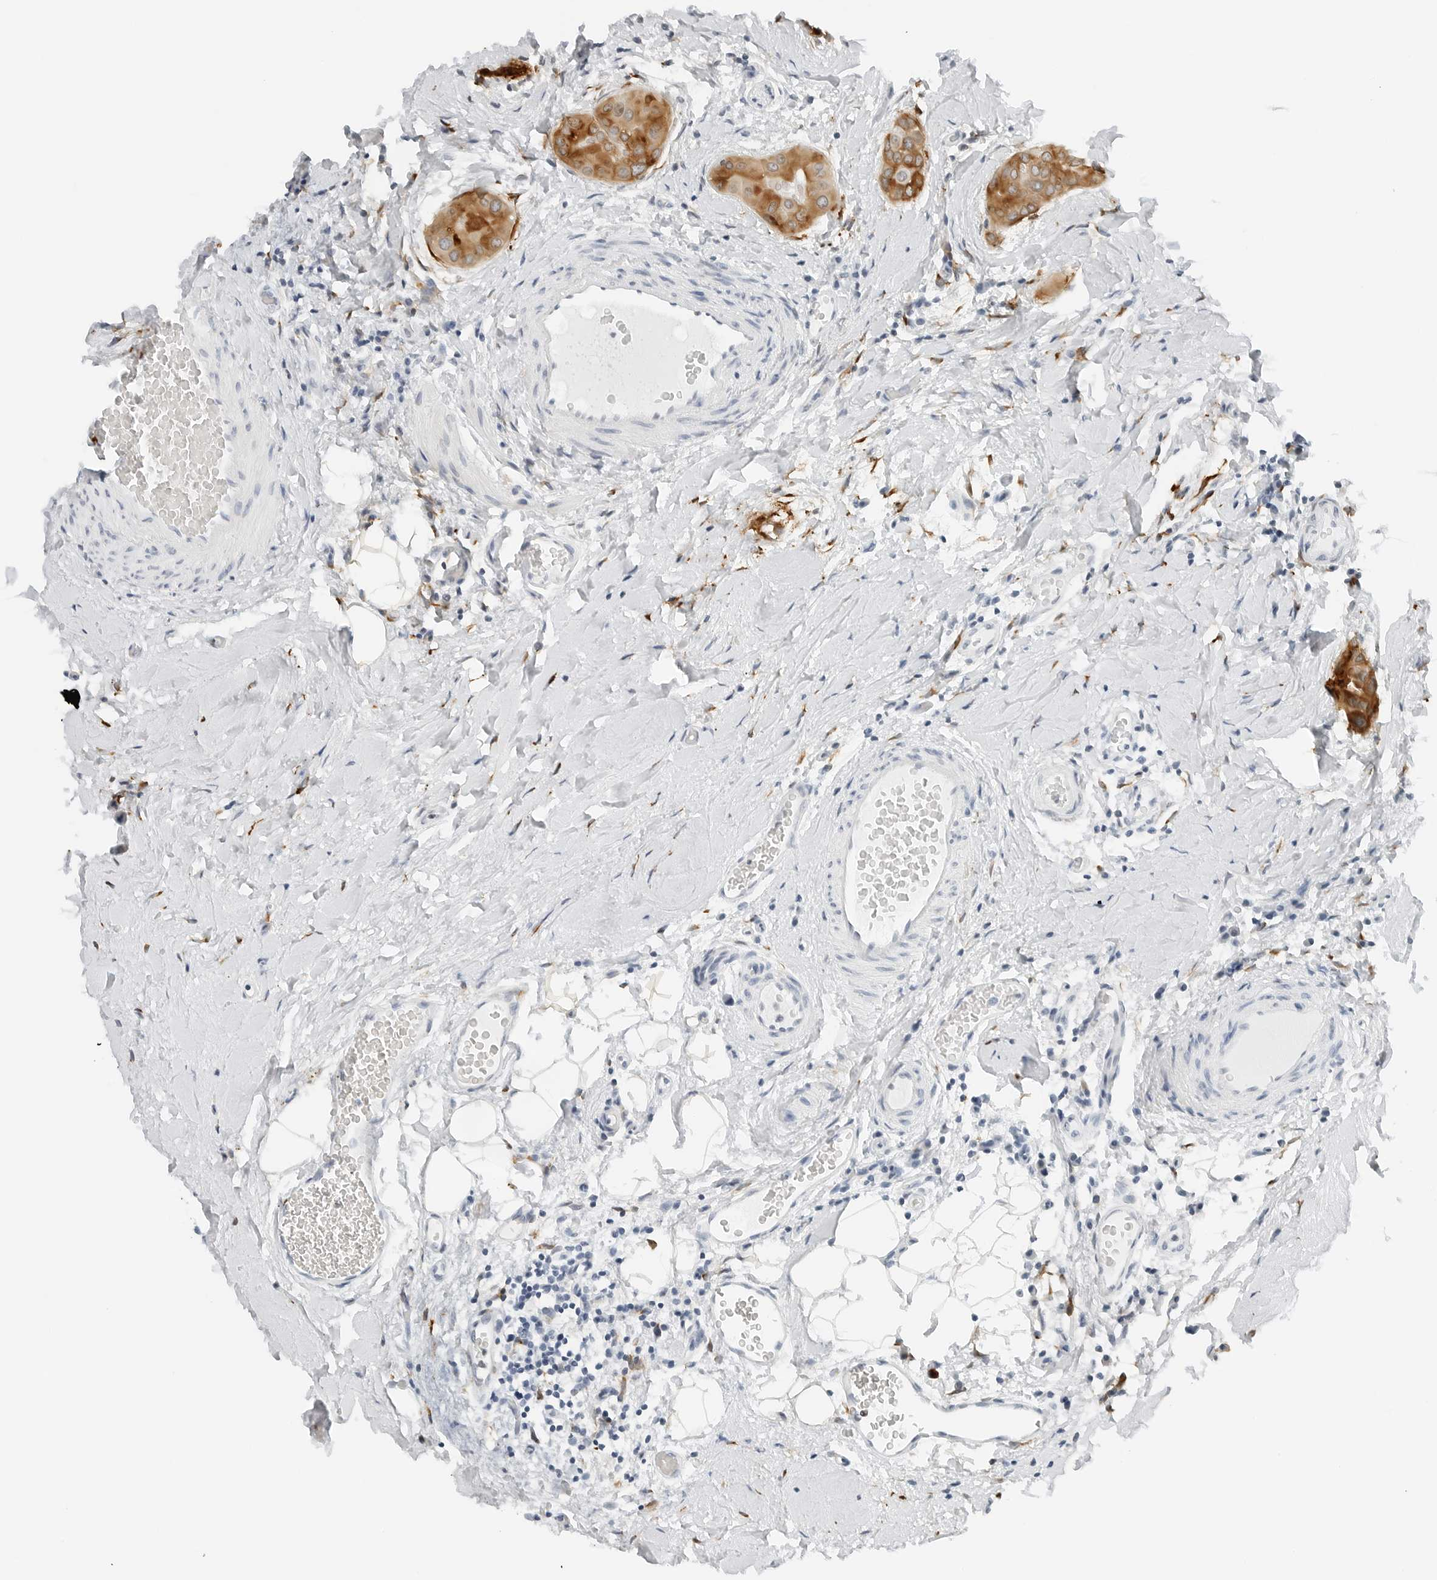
{"staining": {"intensity": "moderate", "quantity": ">75%", "location": "cytoplasmic/membranous"}, "tissue": "thyroid cancer", "cell_type": "Tumor cells", "image_type": "cancer", "snomed": [{"axis": "morphology", "description": "Papillary adenocarcinoma, NOS"}, {"axis": "topography", "description": "Thyroid gland"}], "caption": "Protein expression analysis of human thyroid cancer reveals moderate cytoplasmic/membranous expression in about >75% of tumor cells. Nuclei are stained in blue.", "gene": "P4HA2", "patient": {"sex": "male", "age": 33}}